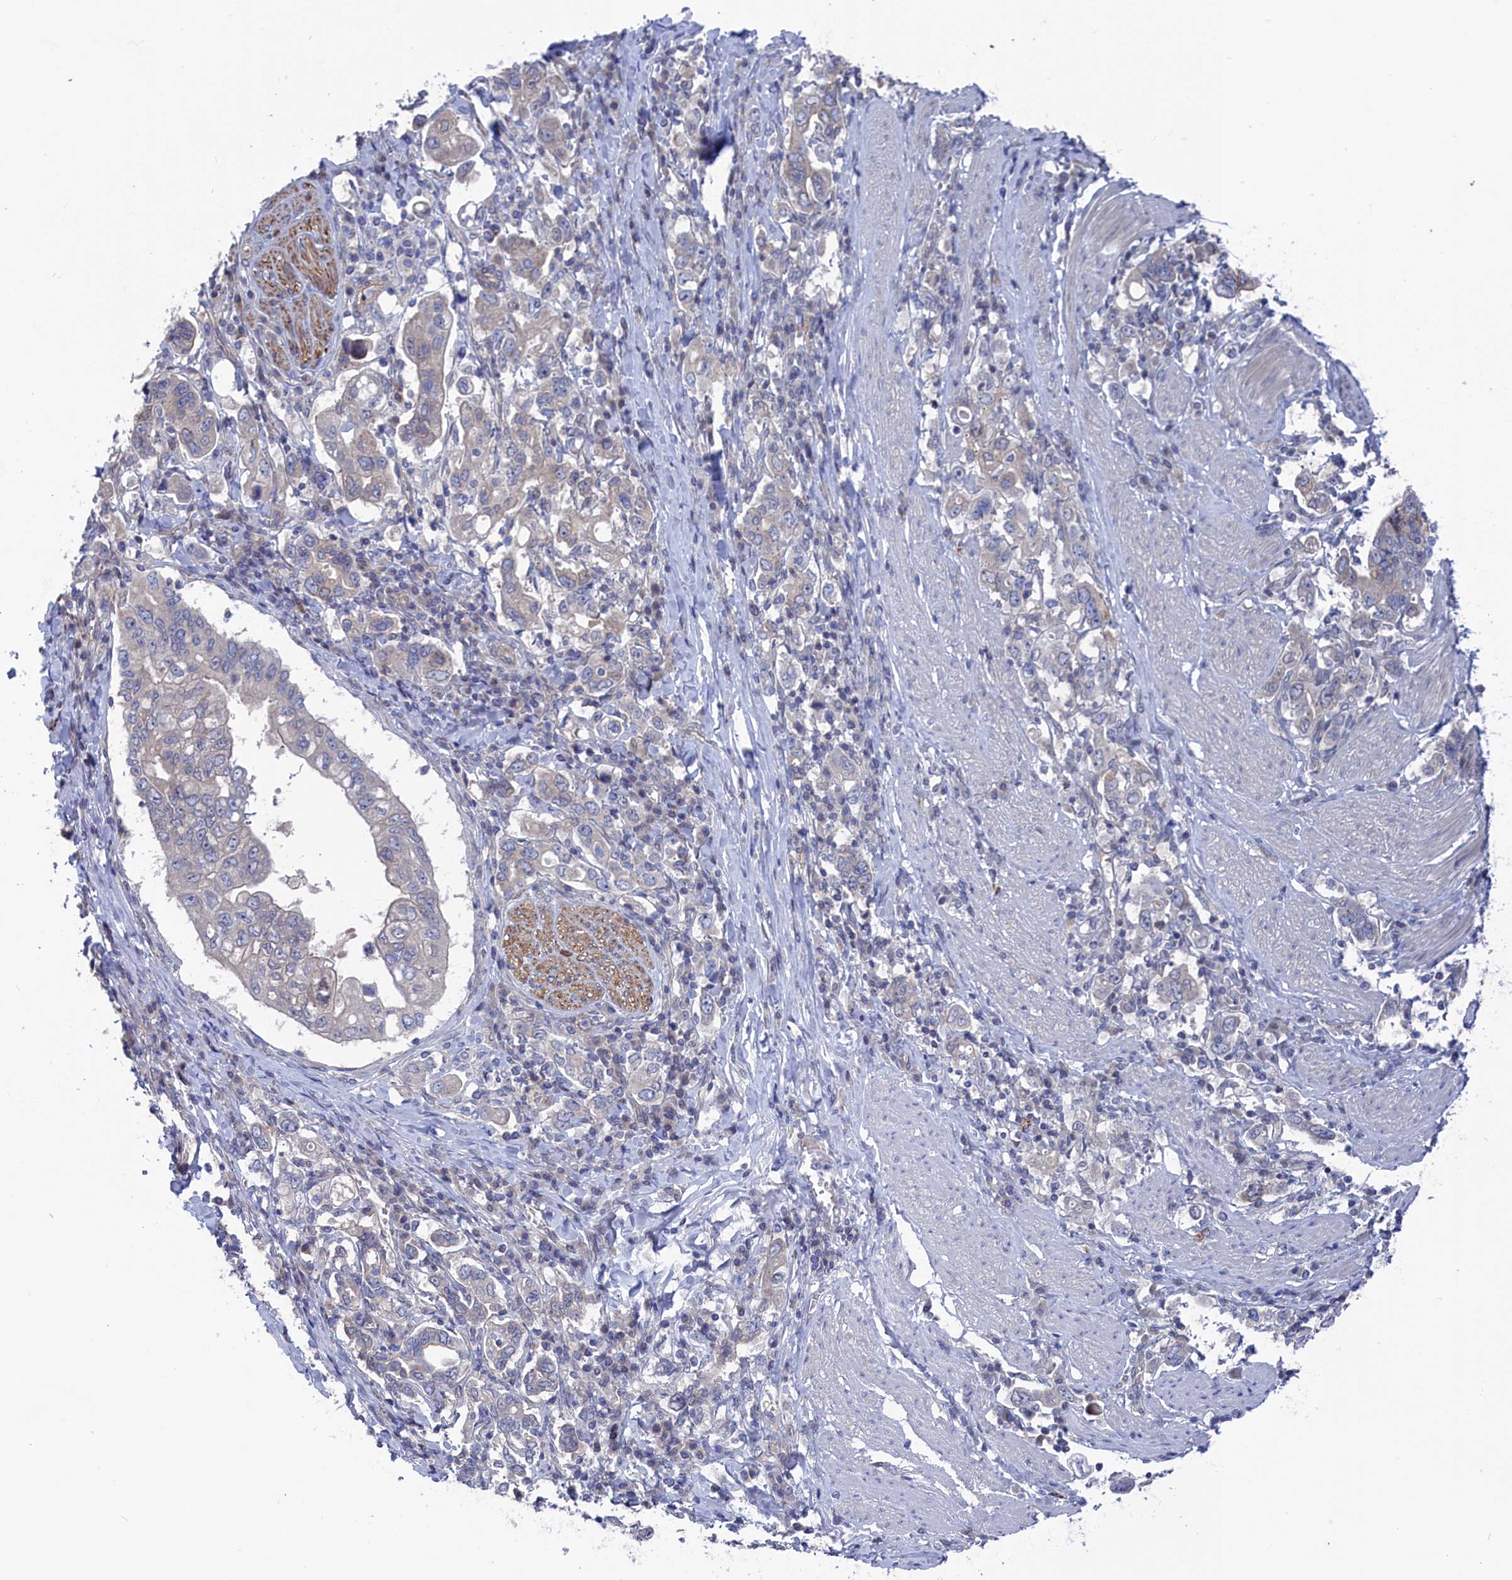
{"staining": {"intensity": "negative", "quantity": "none", "location": "none"}, "tissue": "stomach cancer", "cell_type": "Tumor cells", "image_type": "cancer", "snomed": [{"axis": "morphology", "description": "Adenocarcinoma, NOS"}, {"axis": "topography", "description": "Stomach, upper"}], "caption": "Immunohistochemical staining of human stomach adenocarcinoma exhibits no significant staining in tumor cells. (DAB immunohistochemistry with hematoxylin counter stain).", "gene": "NUTF2", "patient": {"sex": "male", "age": 62}}